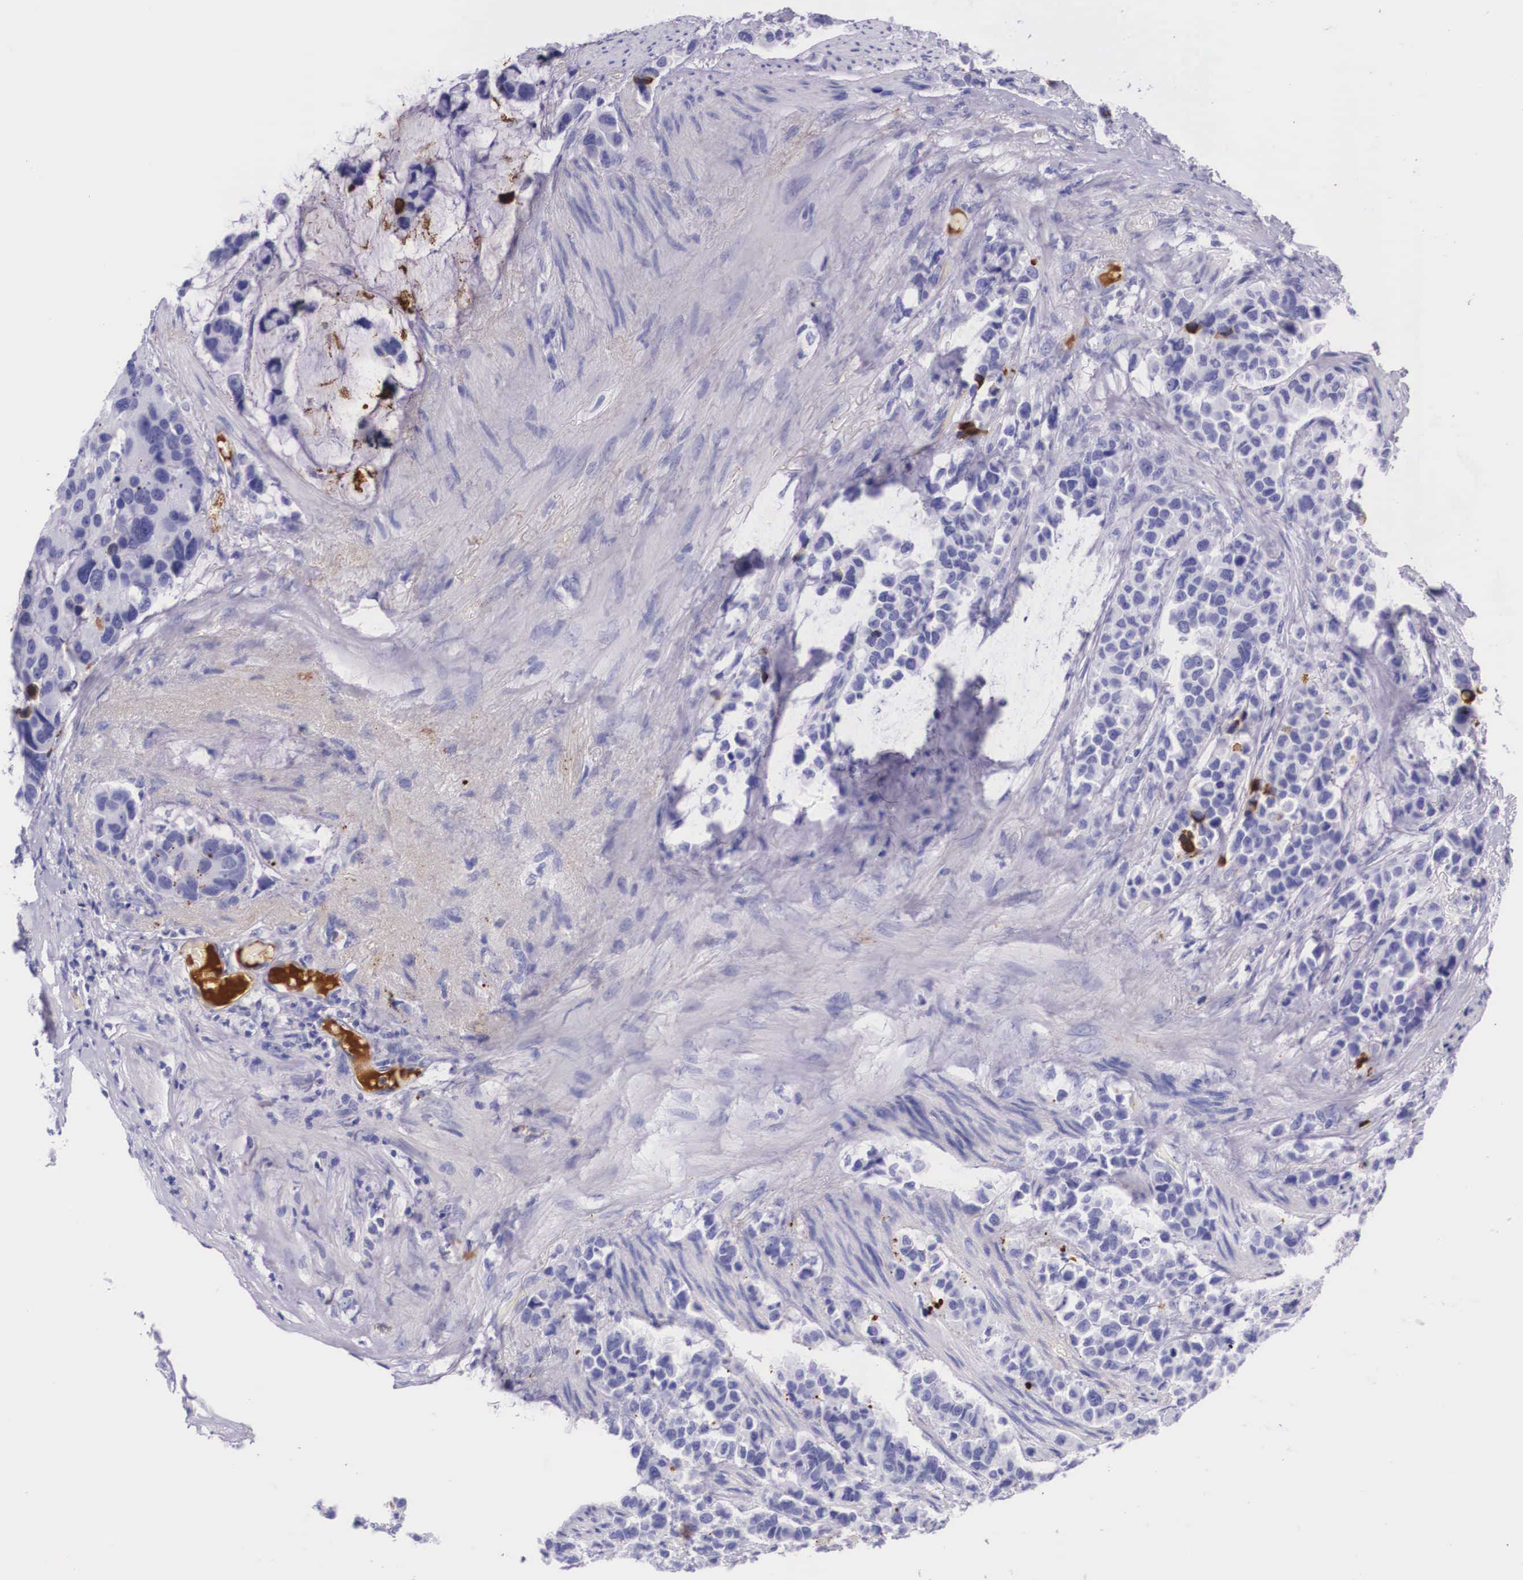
{"staining": {"intensity": "negative", "quantity": "none", "location": "none"}, "tissue": "stomach cancer", "cell_type": "Tumor cells", "image_type": "cancer", "snomed": [{"axis": "morphology", "description": "Adenocarcinoma, NOS"}, {"axis": "topography", "description": "Stomach, upper"}], "caption": "Adenocarcinoma (stomach) was stained to show a protein in brown. There is no significant positivity in tumor cells.", "gene": "PLG", "patient": {"sex": "male", "age": 71}}